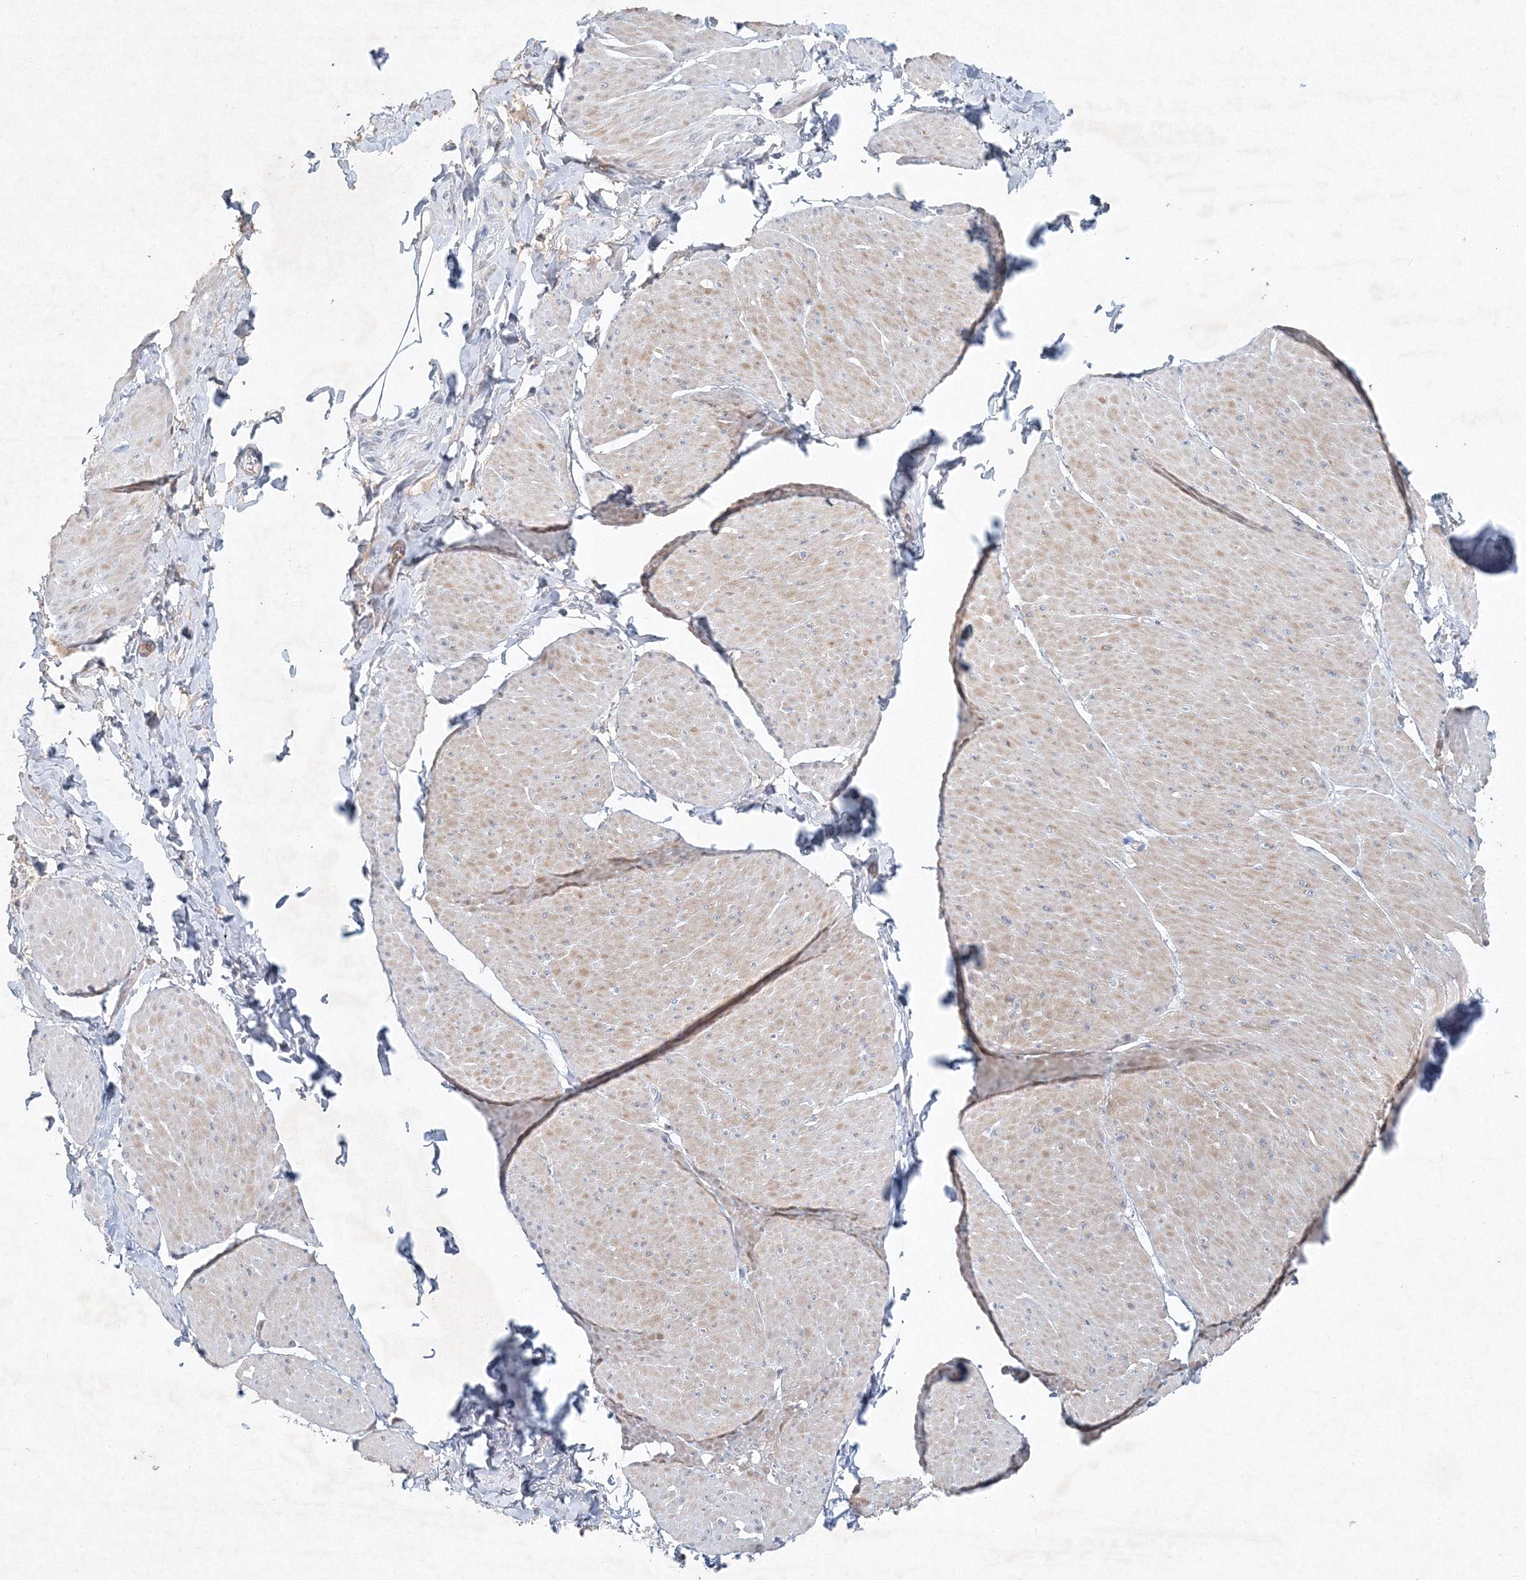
{"staining": {"intensity": "weak", "quantity": "<25%", "location": "cytoplasmic/membranous"}, "tissue": "smooth muscle", "cell_type": "Smooth muscle cells", "image_type": "normal", "snomed": [{"axis": "morphology", "description": "Urothelial carcinoma, High grade"}, {"axis": "topography", "description": "Urinary bladder"}], "caption": "Immunohistochemistry (IHC) photomicrograph of benign human smooth muscle stained for a protein (brown), which exhibits no positivity in smooth muscle cells. (Stains: DAB (3,3'-diaminobenzidine) IHC with hematoxylin counter stain, Microscopy: brightfield microscopy at high magnification).", "gene": "SH3BP5", "patient": {"sex": "male", "age": 46}}